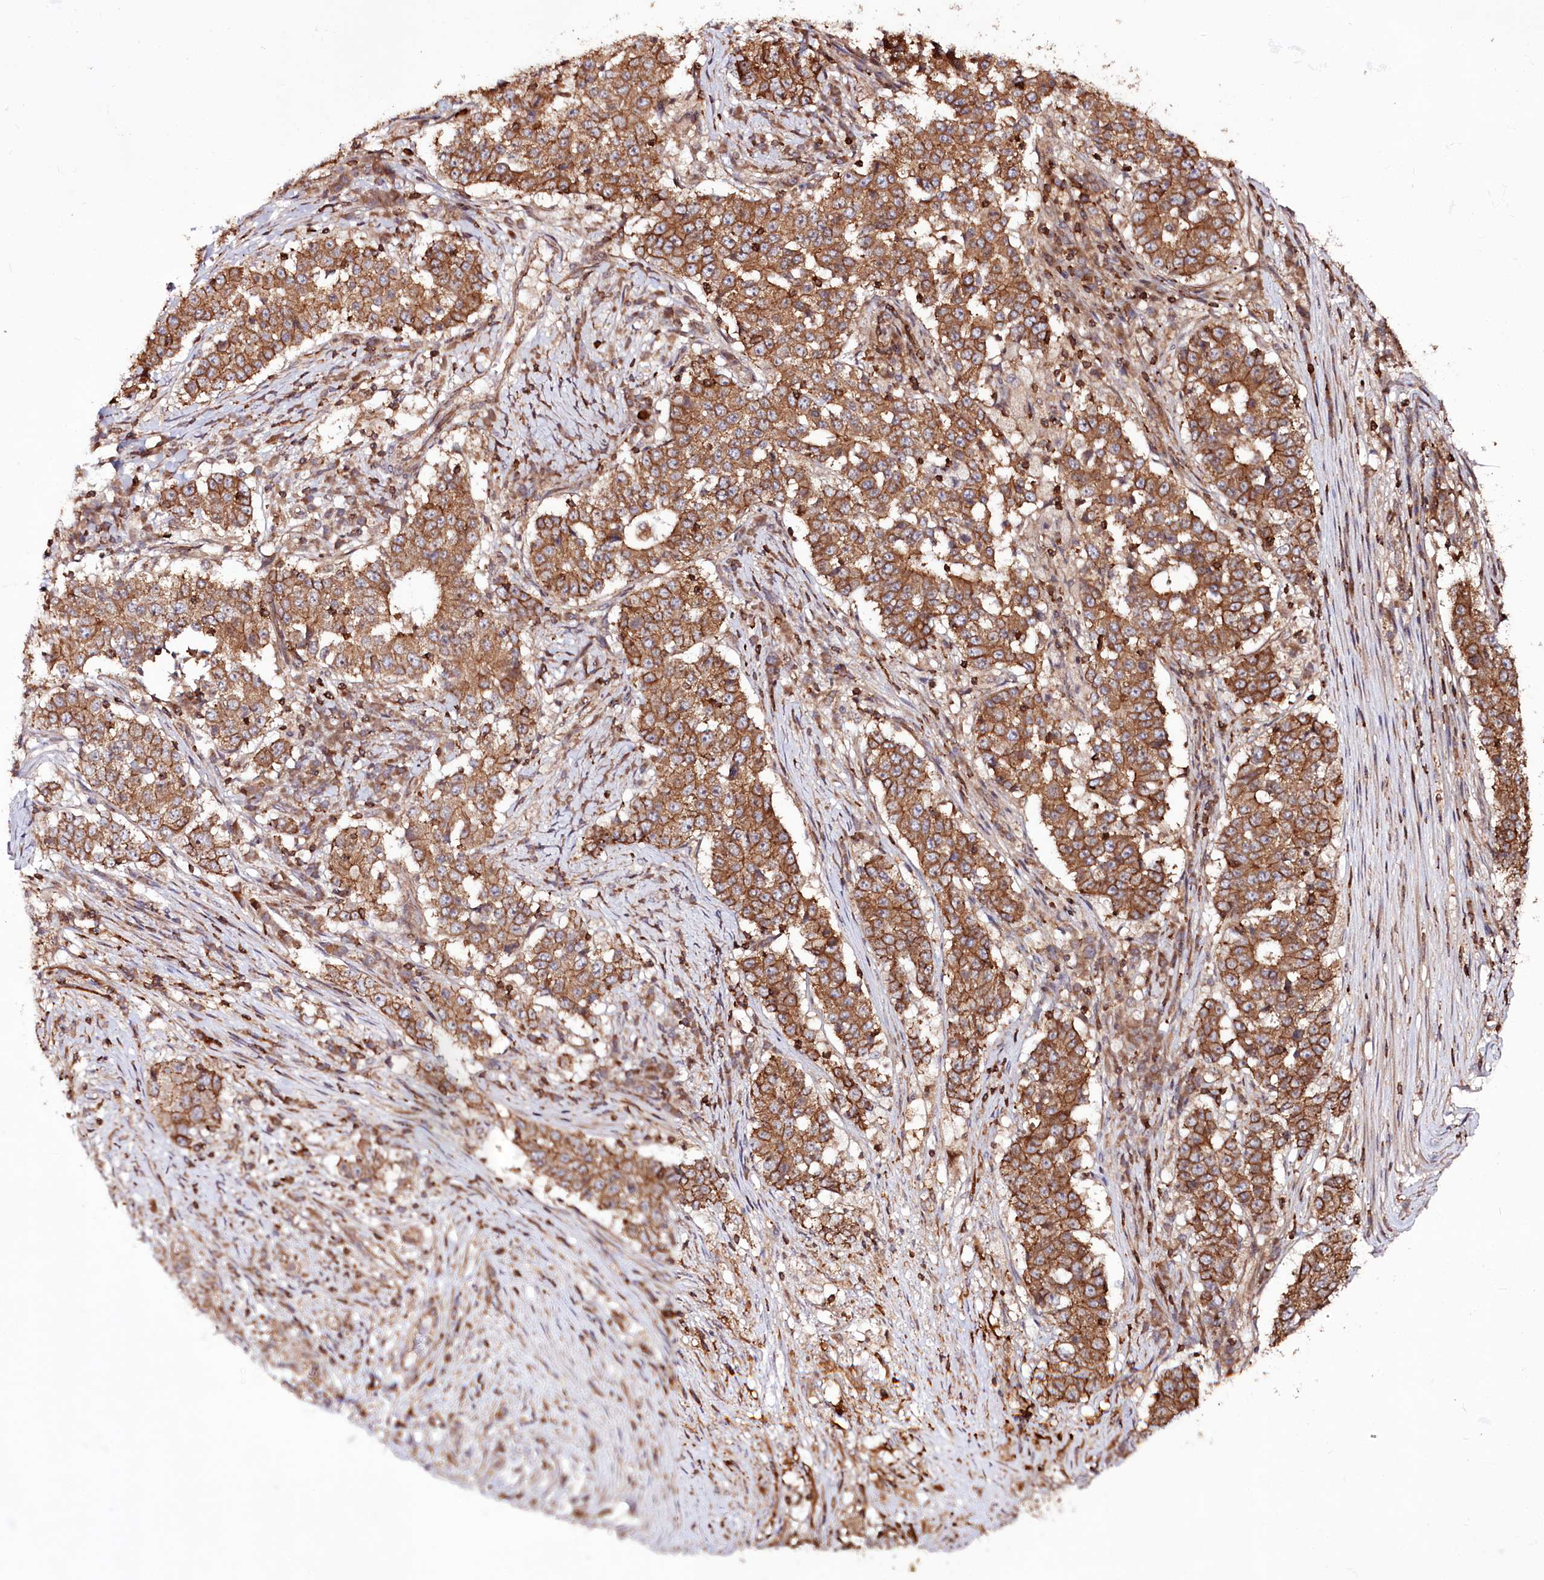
{"staining": {"intensity": "strong", "quantity": ">75%", "location": "cytoplasmic/membranous"}, "tissue": "stomach cancer", "cell_type": "Tumor cells", "image_type": "cancer", "snomed": [{"axis": "morphology", "description": "Adenocarcinoma, NOS"}, {"axis": "topography", "description": "Stomach"}], "caption": "A high amount of strong cytoplasmic/membranous positivity is seen in approximately >75% of tumor cells in adenocarcinoma (stomach) tissue.", "gene": "DHX29", "patient": {"sex": "male", "age": 59}}